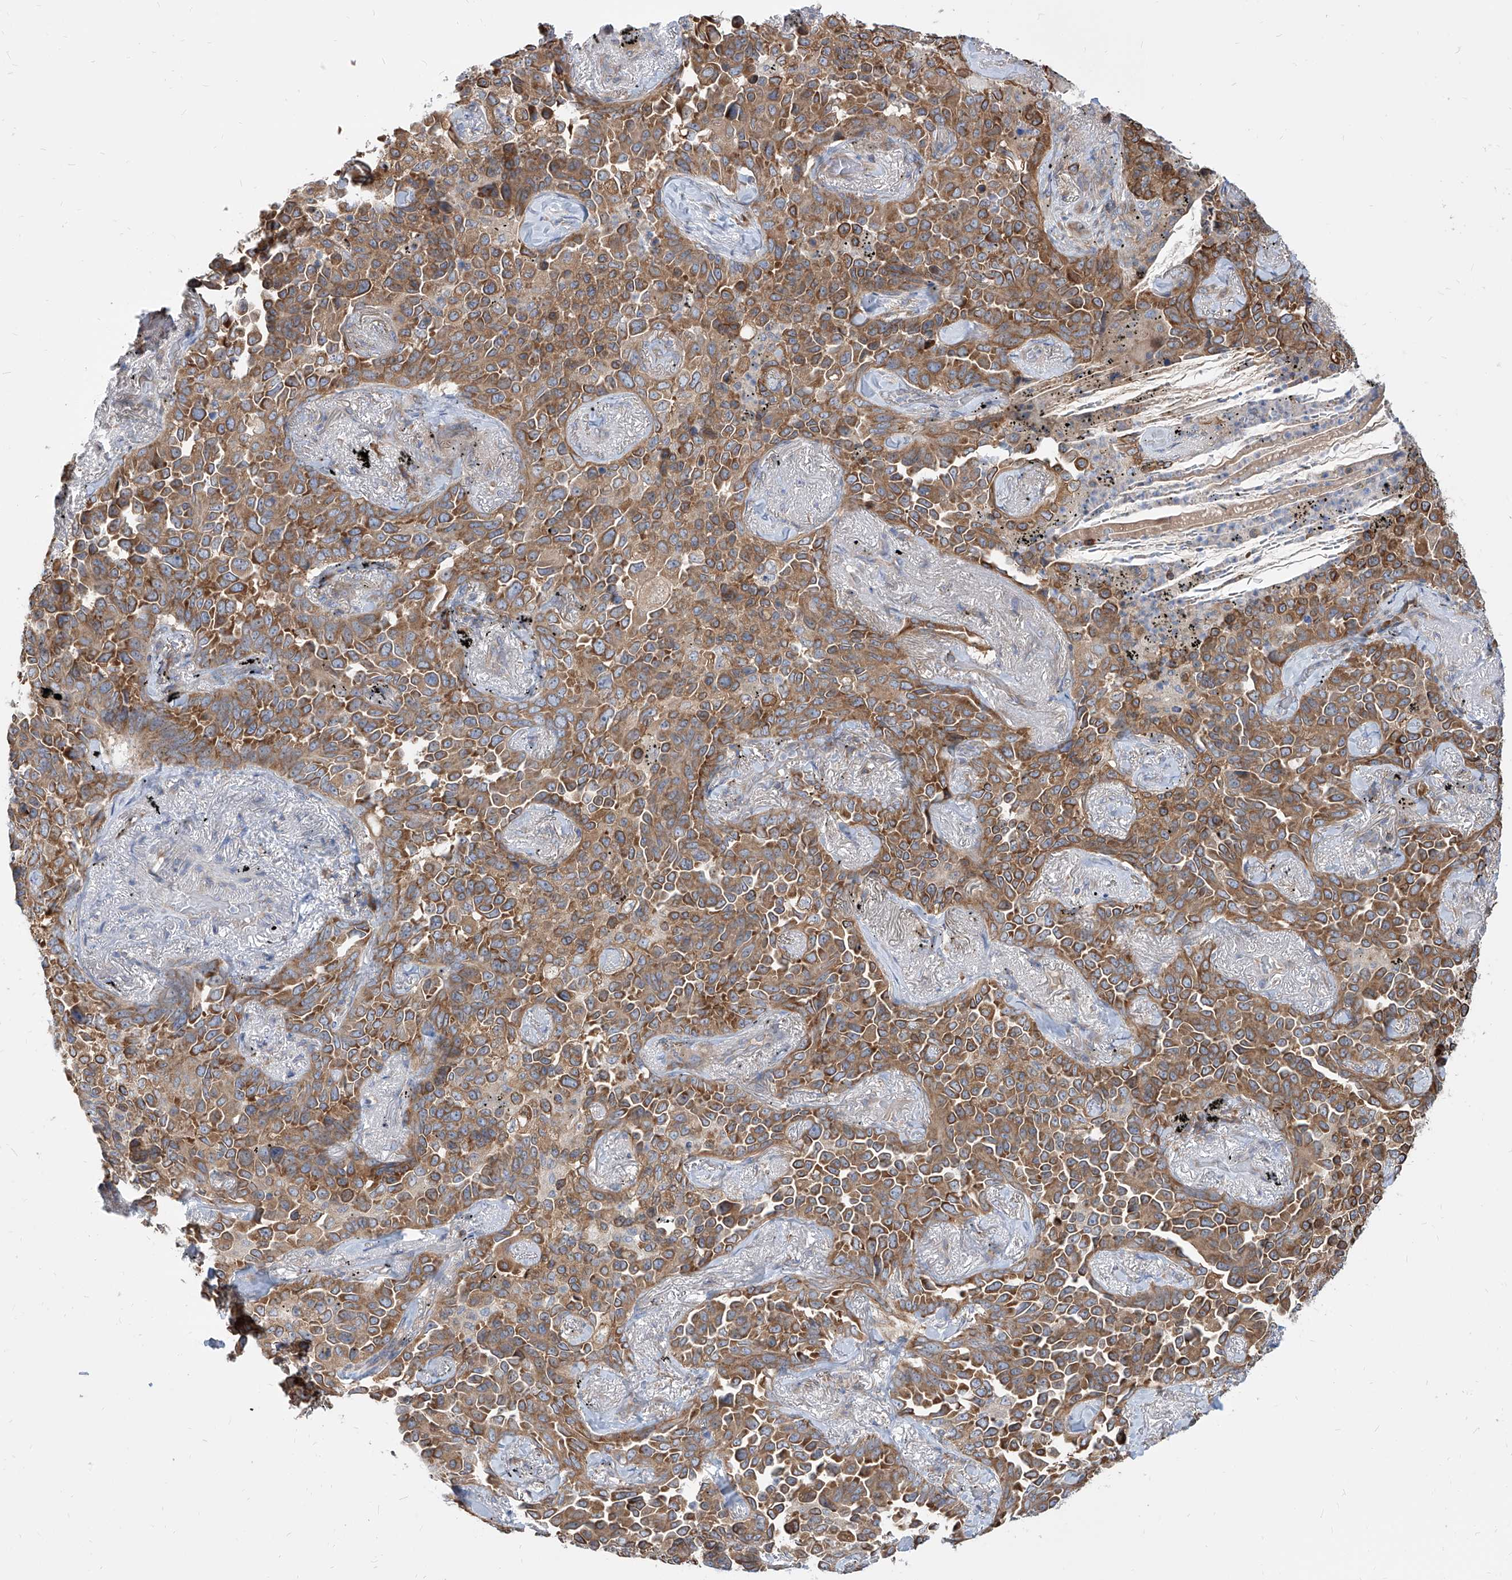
{"staining": {"intensity": "moderate", "quantity": ">75%", "location": "cytoplasmic/membranous"}, "tissue": "lung cancer", "cell_type": "Tumor cells", "image_type": "cancer", "snomed": [{"axis": "morphology", "description": "Adenocarcinoma, NOS"}, {"axis": "topography", "description": "Lung"}], "caption": "A high-resolution photomicrograph shows immunohistochemistry (IHC) staining of adenocarcinoma (lung), which demonstrates moderate cytoplasmic/membranous positivity in approximately >75% of tumor cells.", "gene": "FAM83B", "patient": {"sex": "female", "age": 67}}